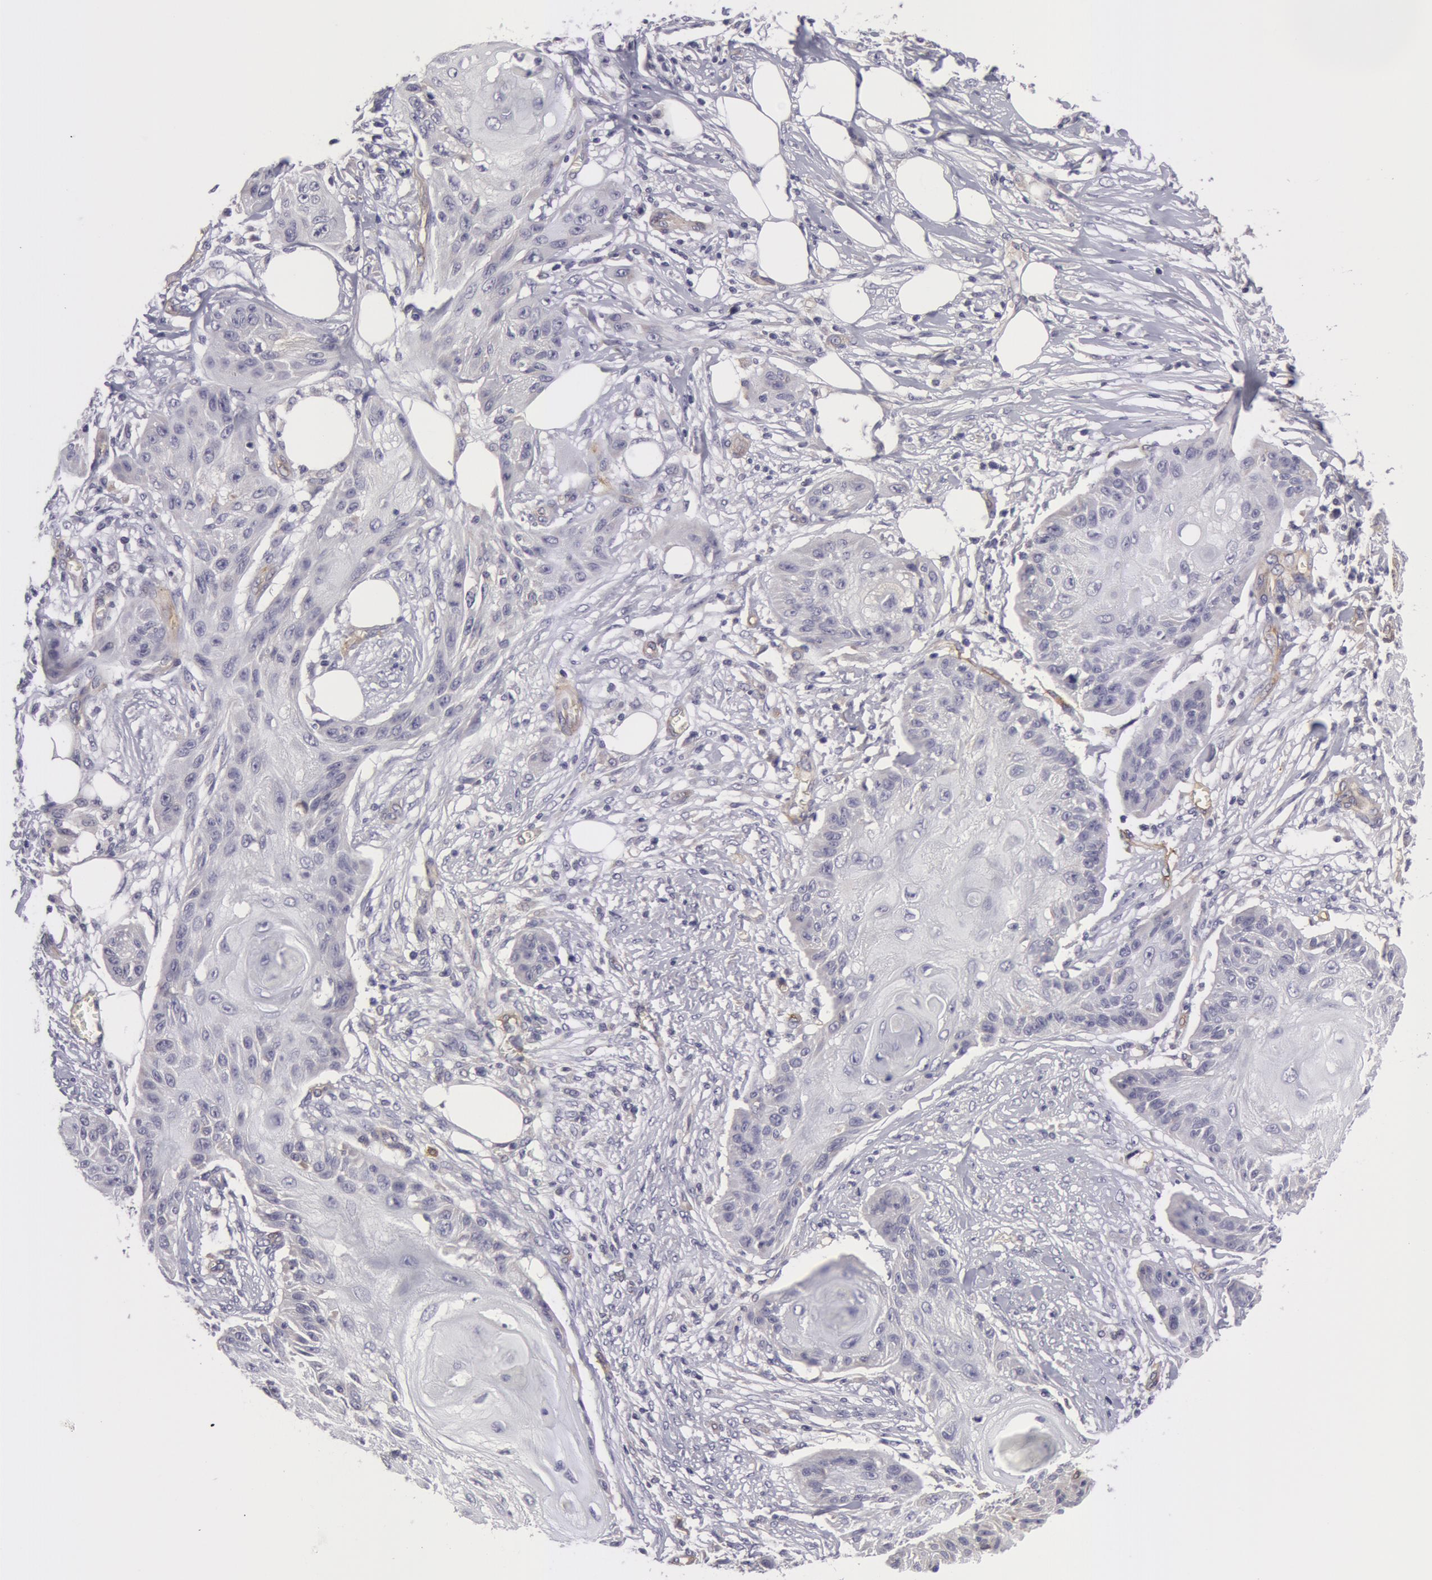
{"staining": {"intensity": "negative", "quantity": "none", "location": "none"}, "tissue": "skin cancer", "cell_type": "Tumor cells", "image_type": "cancer", "snomed": [{"axis": "morphology", "description": "Squamous cell carcinoma, NOS"}, {"axis": "topography", "description": "Skin"}], "caption": "This is an IHC micrograph of skin cancer (squamous cell carcinoma). There is no positivity in tumor cells.", "gene": "IL23A", "patient": {"sex": "female", "age": 88}}